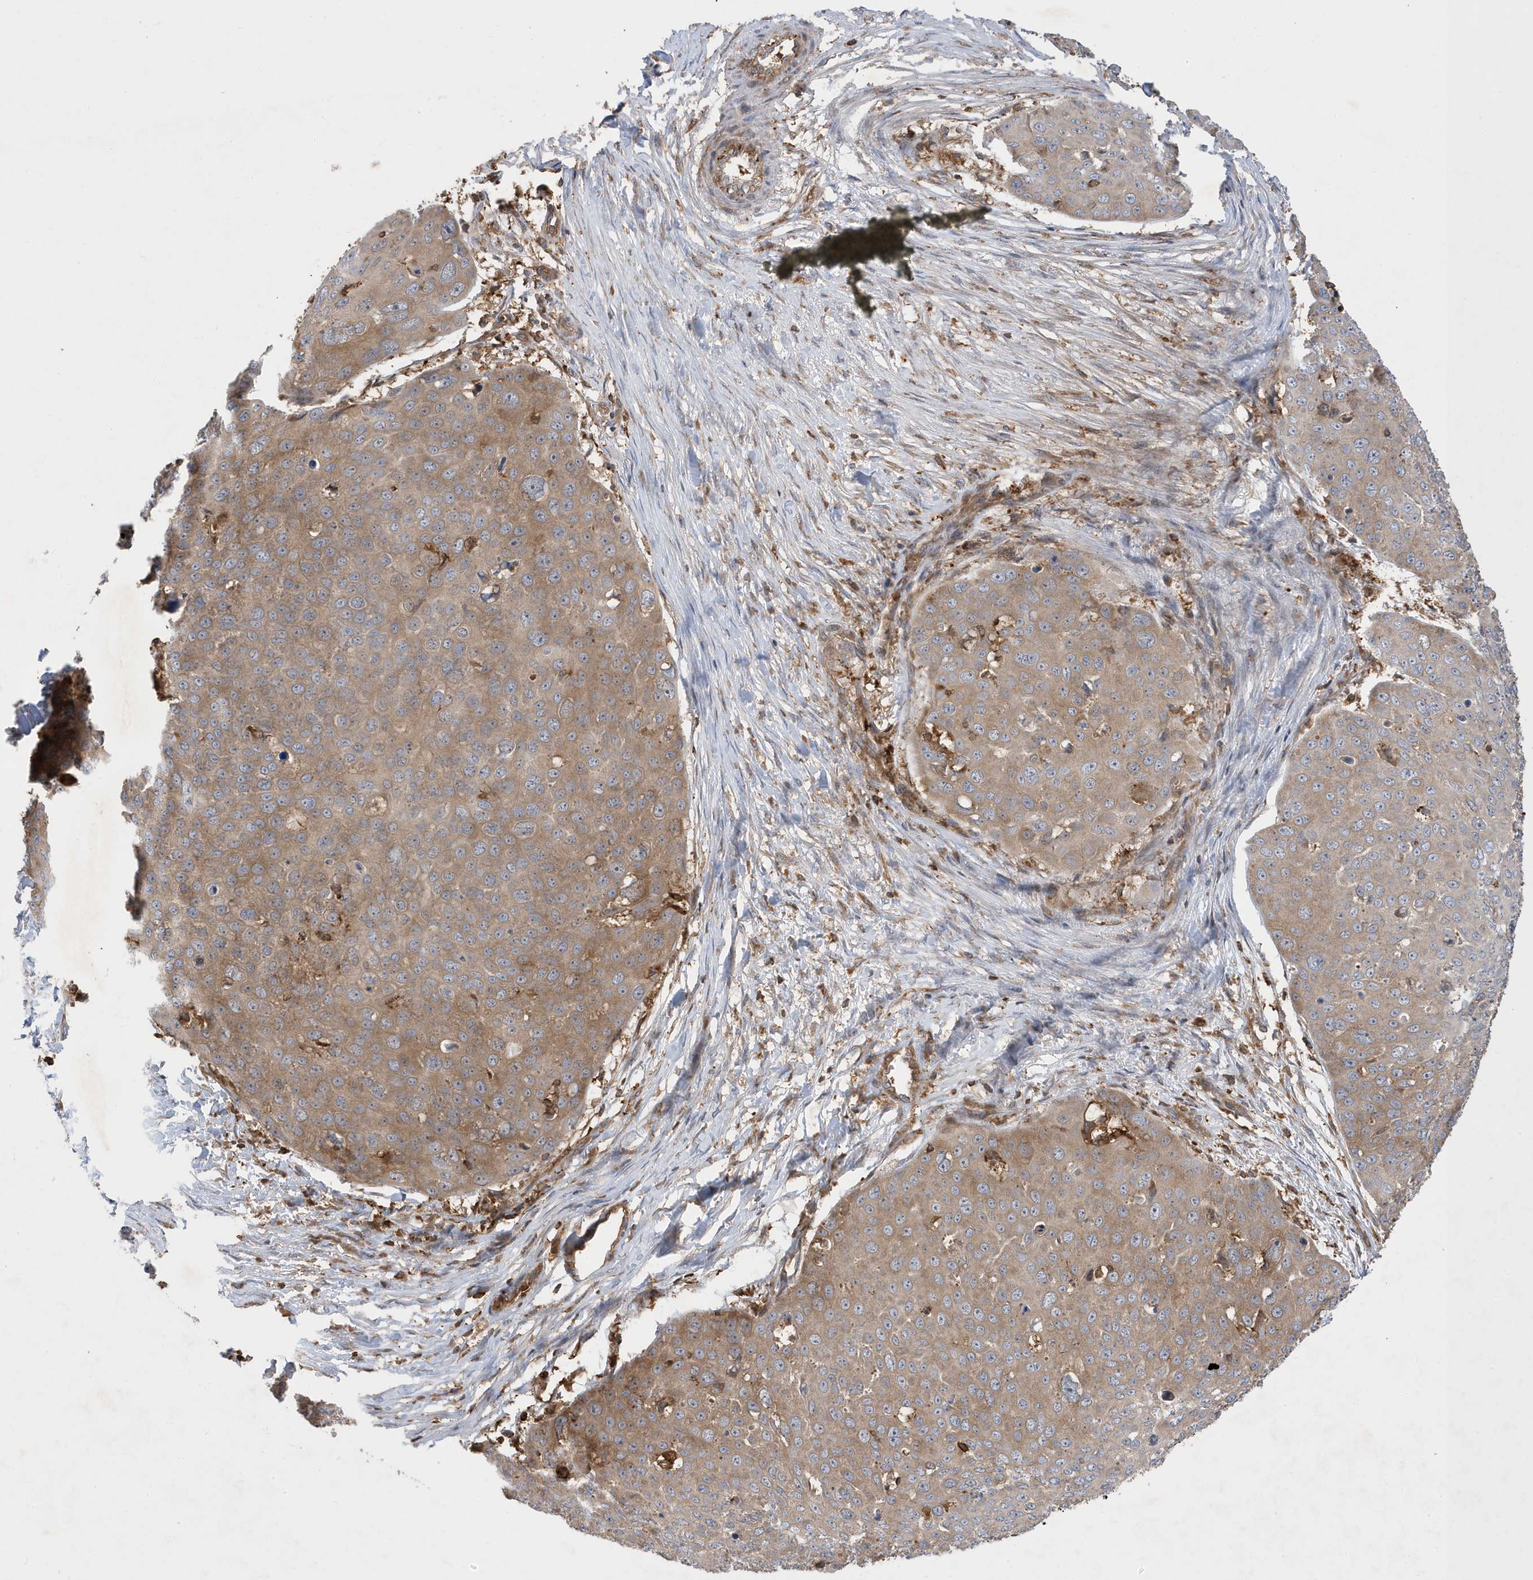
{"staining": {"intensity": "weak", "quantity": ">75%", "location": "cytoplasmic/membranous"}, "tissue": "skin cancer", "cell_type": "Tumor cells", "image_type": "cancer", "snomed": [{"axis": "morphology", "description": "Squamous cell carcinoma, NOS"}, {"axis": "topography", "description": "Skin"}], "caption": "The micrograph reveals a brown stain indicating the presence of a protein in the cytoplasmic/membranous of tumor cells in skin cancer. The protein of interest is stained brown, and the nuclei are stained in blue (DAB IHC with brightfield microscopy, high magnification).", "gene": "LAPTM4A", "patient": {"sex": "male", "age": 71}}